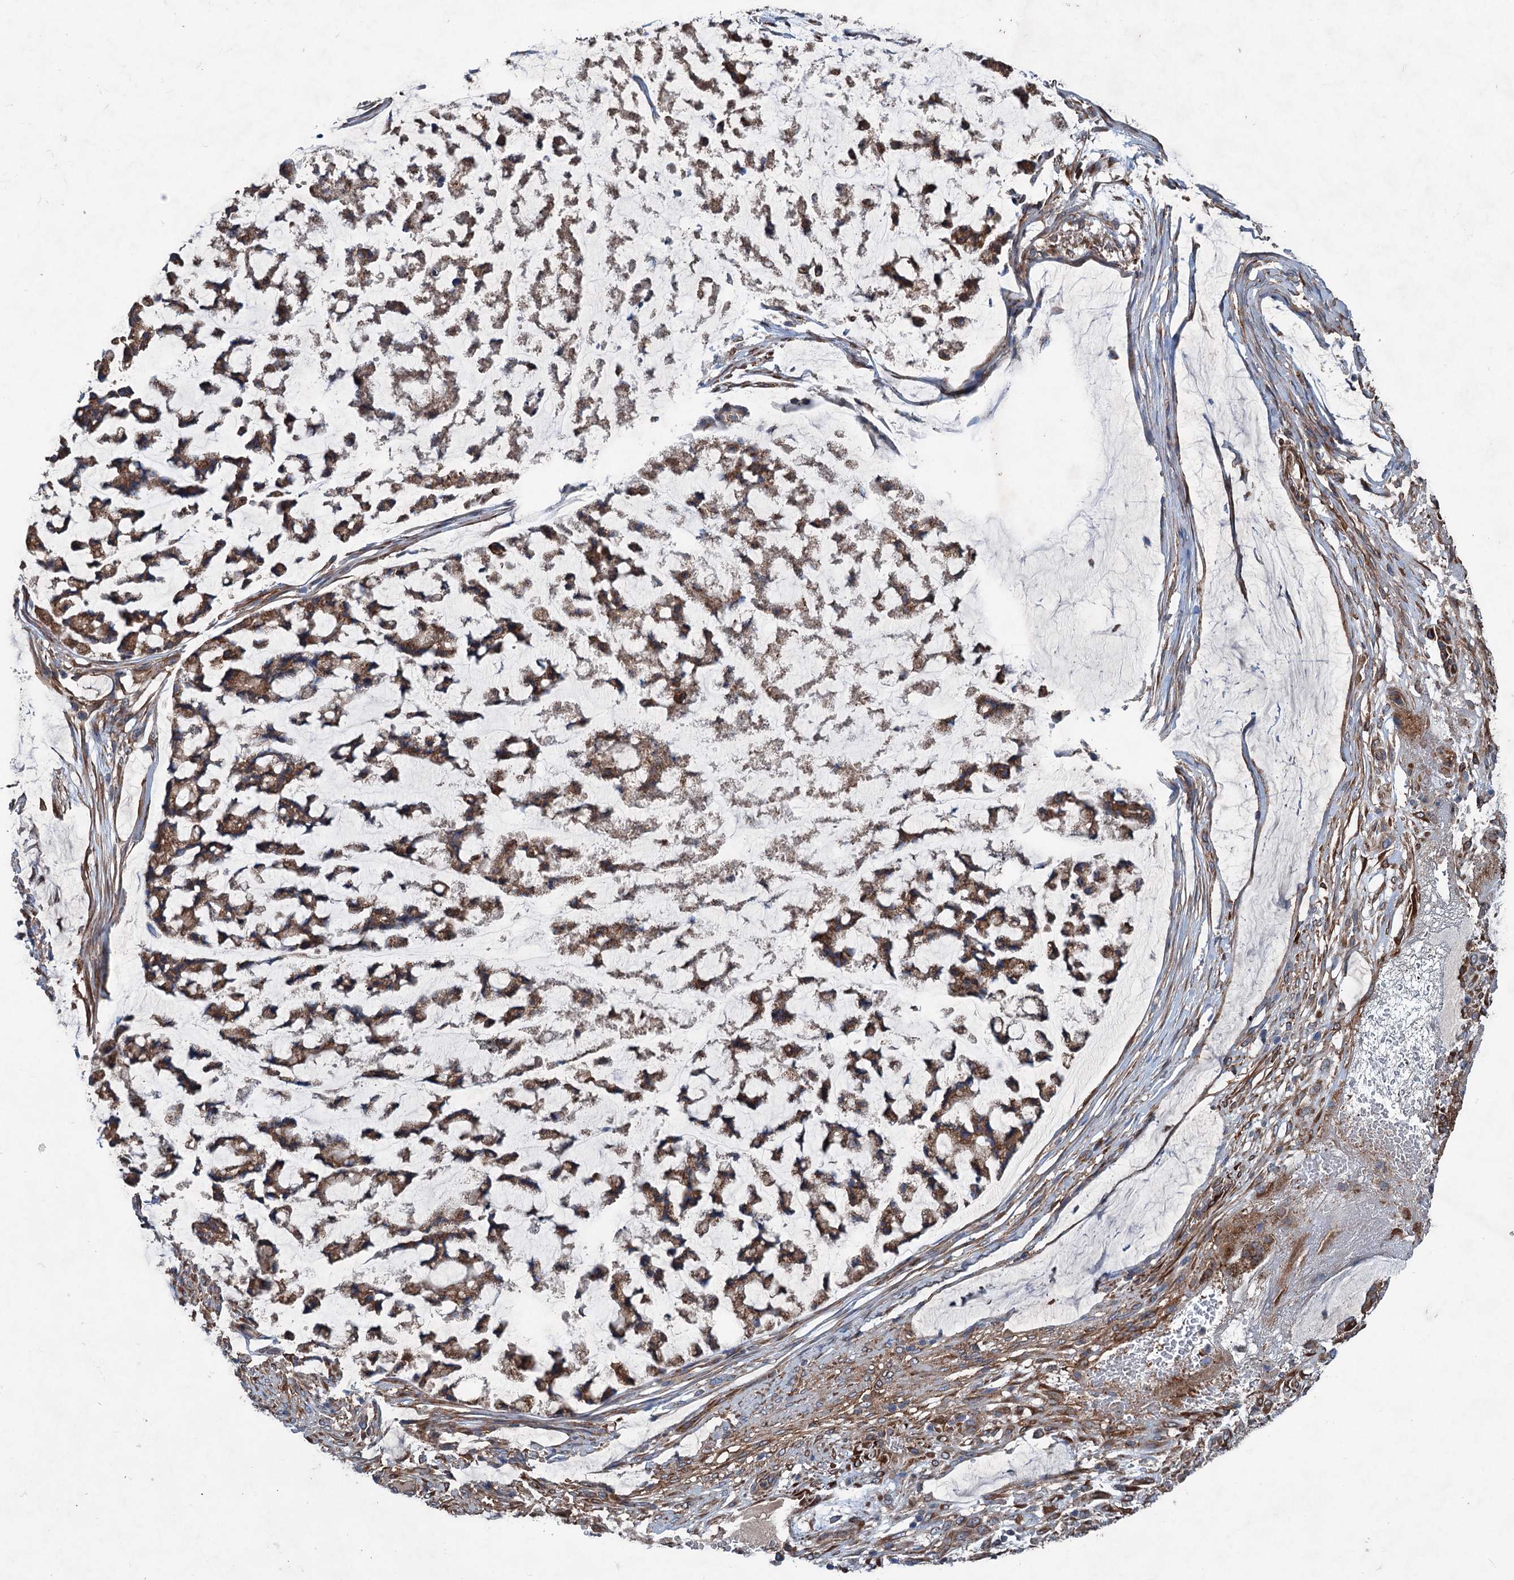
{"staining": {"intensity": "moderate", "quantity": ">75%", "location": "cytoplasmic/membranous"}, "tissue": "stomach cancer", "cell_type": "Tumor cells", "image_type": "cancer", "snomed": [{"axis": "morphology", "description": "Adenocarcinoma, NOS"}, {"axis": "topography", "description": "Stomach, lower"}], "caption": "IHC histopathology image of neoplastic tissue: stomach adenocarcinoma stained using immunohistochemistry demonstrates medium levels of moderate protein expression localized specifically in the cytoplasmic/membranous of tumor cells, appearing as a cytoplasmic/membranous brown color.", "gene": "CALCOCO1", "patient": {"sex": "male", "age": 67}}